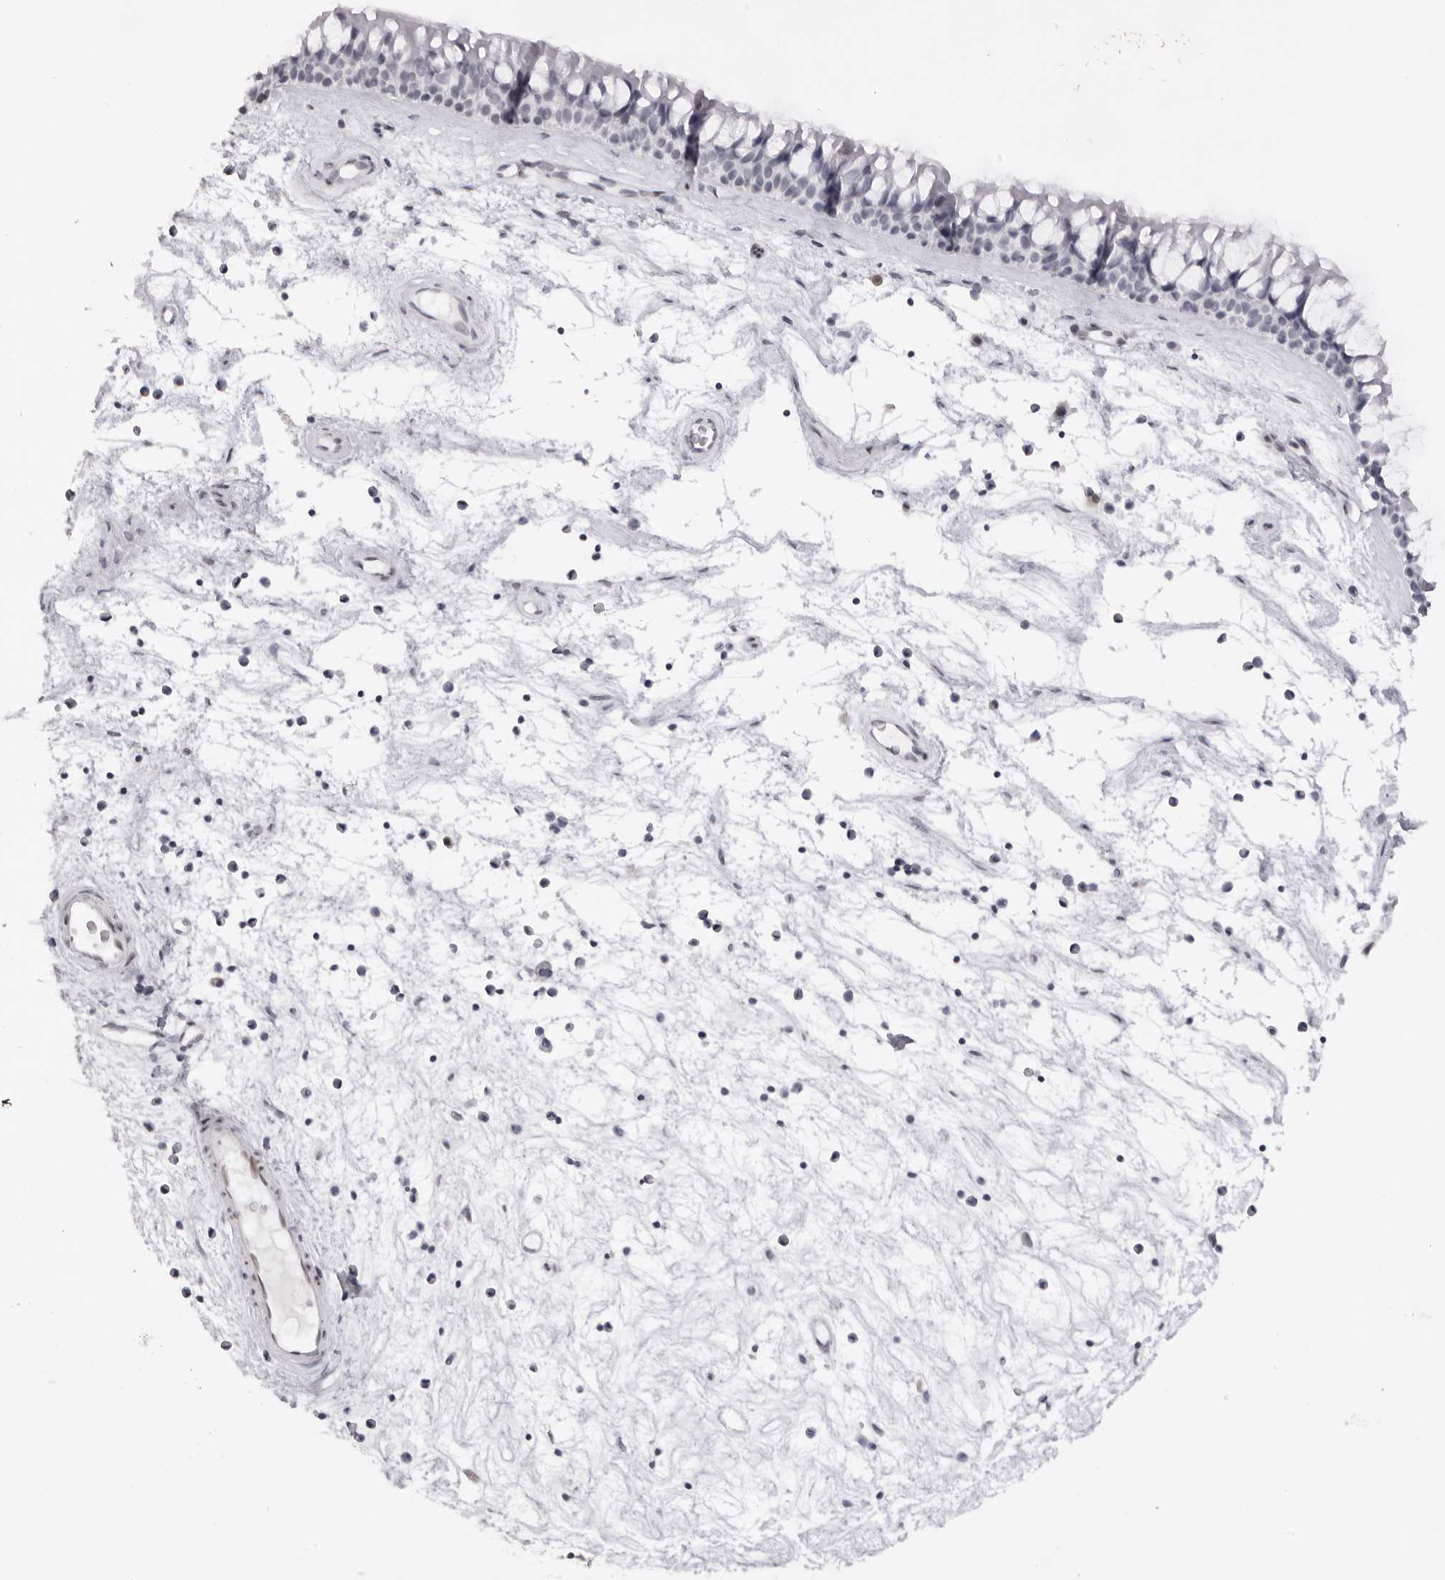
{"staining": {"intensity": "weak", "quantity": "<25%", "location": "nuclear"}, "tissue": "nasopharynx", "cell_type": "Respiratory epithelial cells", "image_type": "normal", "snomed": [{"axis": "morphology", "description": "Normal tissue, NOS"}, {"axis": "topography", "description": "Nasopharynx"}], "caption": "The immunohistochemistry histopathology image has no significant expression in respiratory epithelial cells of nasopharynx.", "gene": "MAFK", "patient": {"sex": "male", "age": 64}}